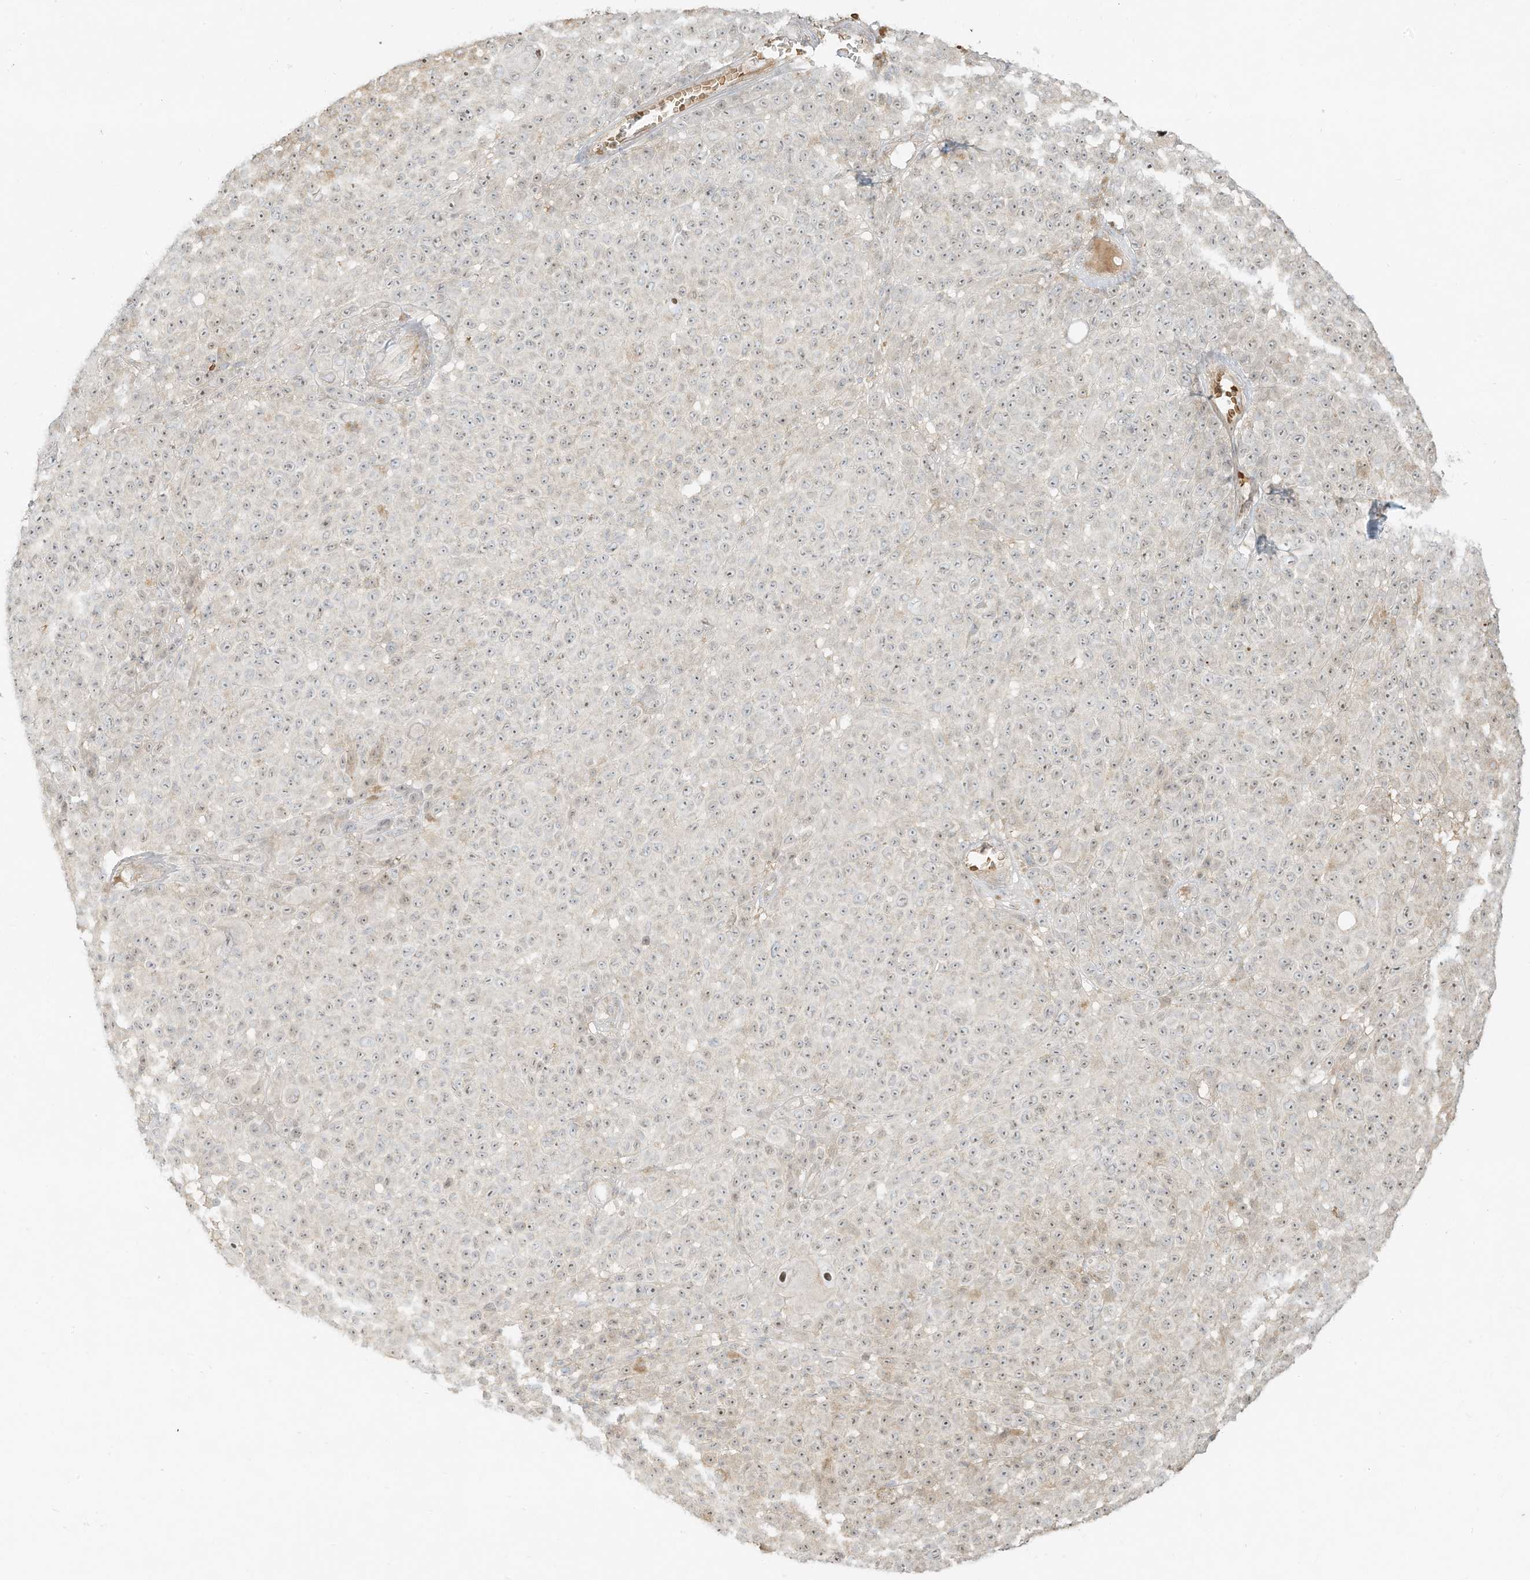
{"staining": {"intensity": "weak", "quantity": "<25%", "location": "nuclear"}, "tissue": "melanoma", "cell_type": "Tumor cells", "image_type": "cancer", "snomed": [{"axis": "morphology", "description": "Malignant melanoma, NOS"}, {"axis": "topography", "description": "Skin"}], "caption": "An image of human melanoma is negative for staining in tumor cells.", "gene": "OFD1", "patient": {"sex": "female", "age": 94}}